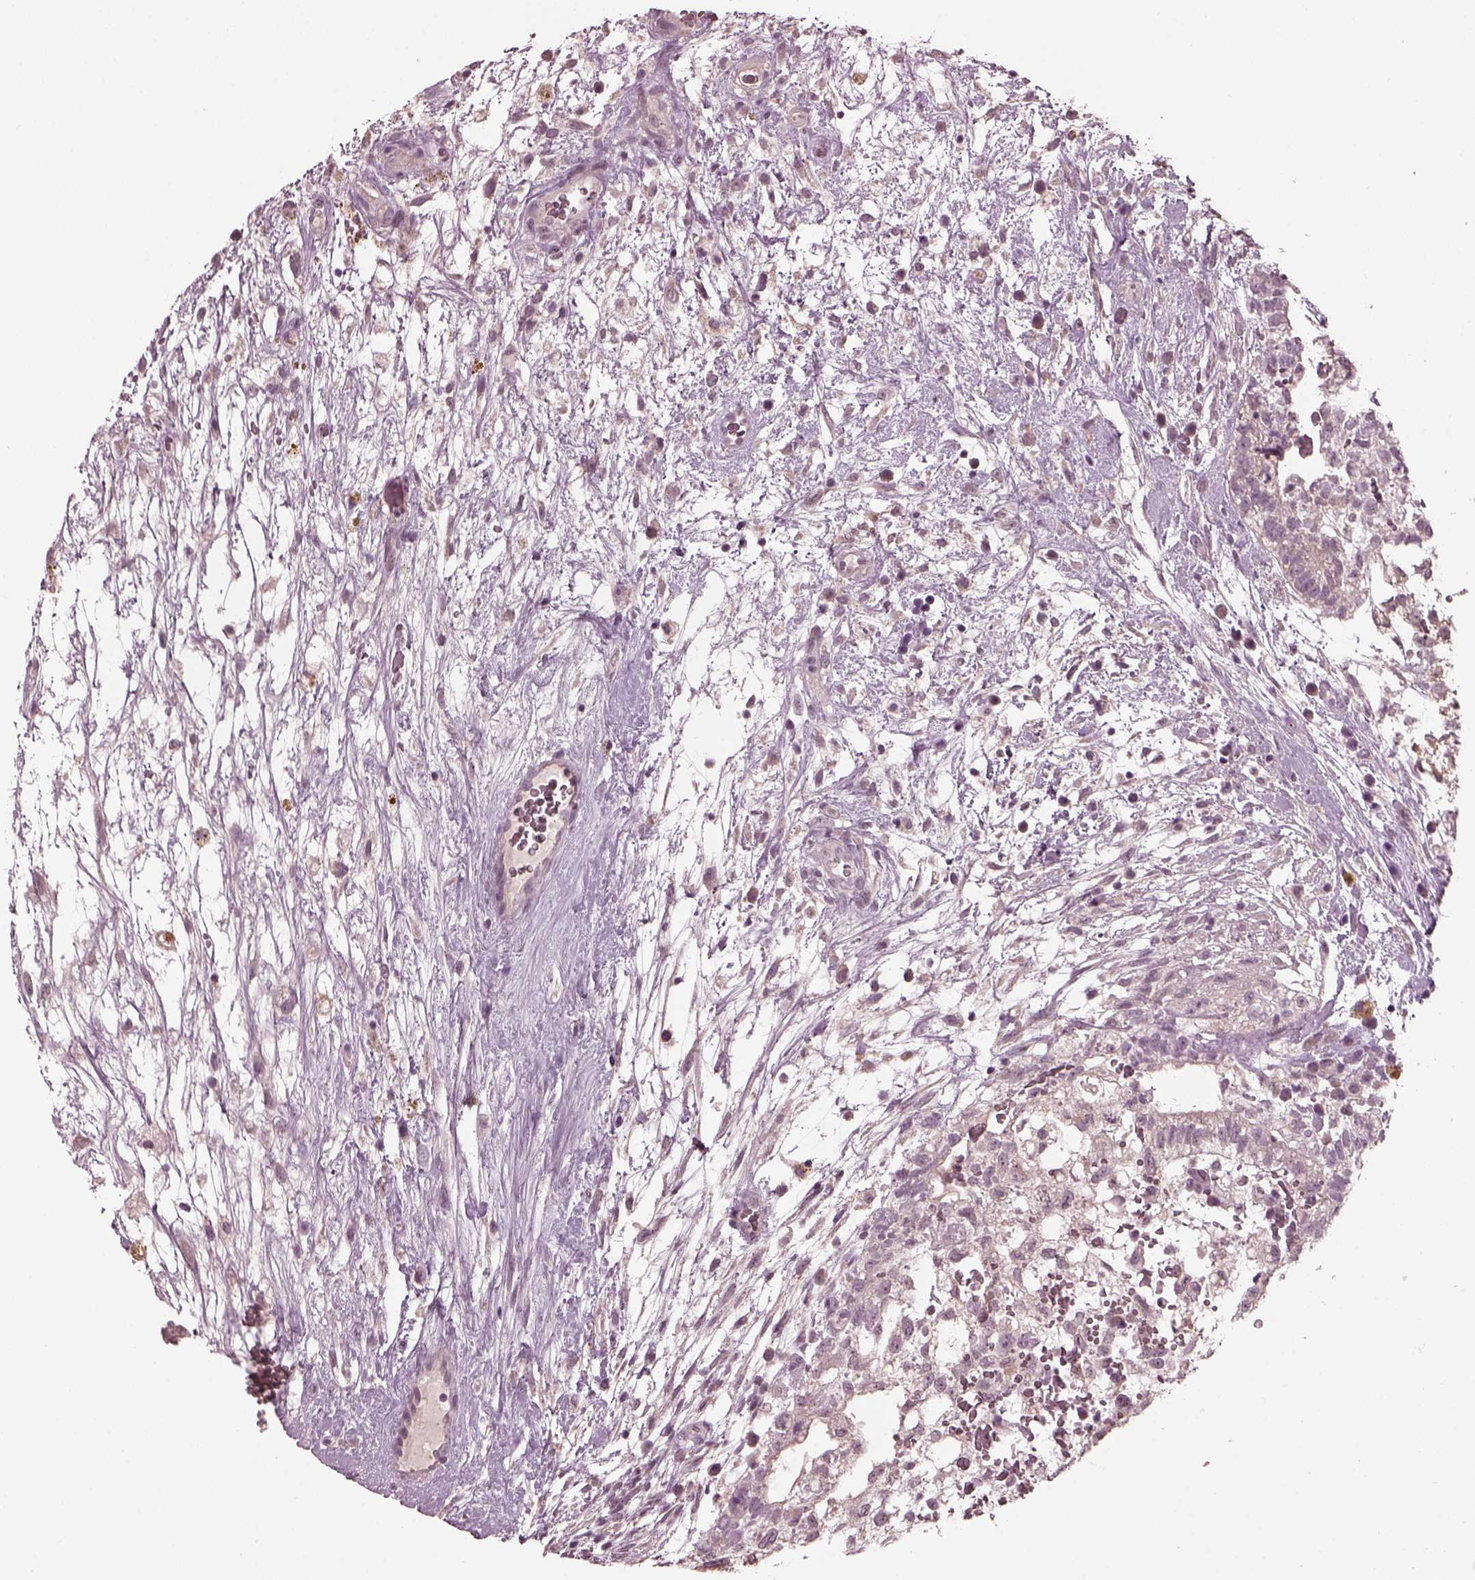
{"staining": {"intensity": "negative", "quantity": "none", "location": "none"}, "tissue": "testis cancer", "cell_type": "Tumor cells", "image_type": "cancer", "snomed": [{"axis": "morphology", "description": "Normal tissue, NOS"}, {"axis": "morphology", "description": "Carcinoma, Embryonal, NOS"}, {"axis": "topography", "description": "Testis"}], "caption": "Immunohistochemistry micrograph of neoplastic tissue: embryonal carcinoma (testis) stained with DAB (3,3'-diaminobenzidine) demonstrates no significant protein expression in tumor cells.", "gene": "CLCN4", "patient": {"sex": "male", "age": 32}}